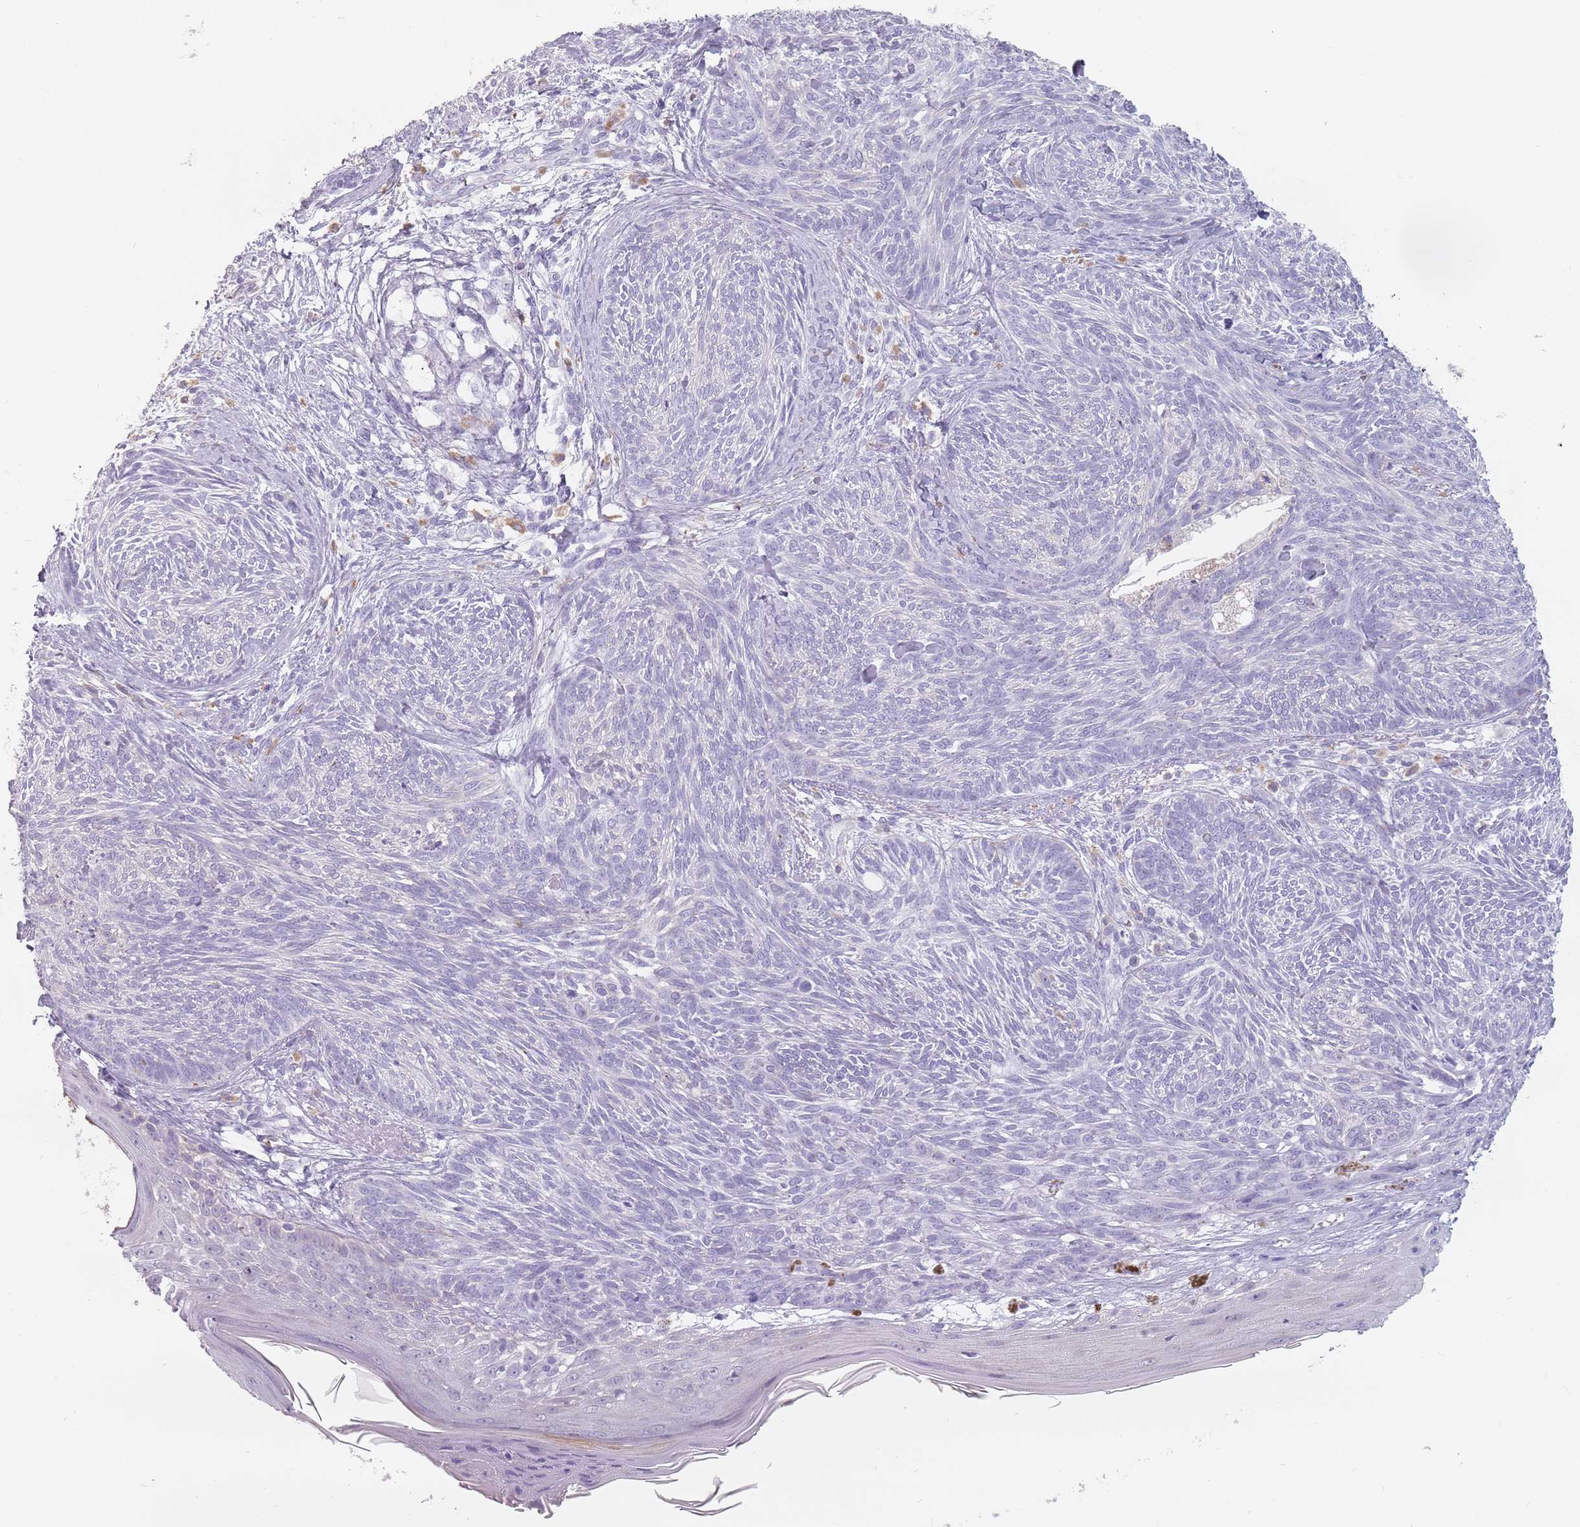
{"staining": {"intensity": "negative", "quantity": "none", "location": "none"}, "tissue": "skin cancer", "cell_type": "Tumor cells", "image_type": "cancer", "snomed": [{"axis": "morphology", "description": "Basal cell carcinoma"}, {"axis": "topography", "description": "Skin"}], "caption": "The immunohistochemistry (IHC) histopathology image has no significant positivity in tumor cells of skin cancer (basal cell carcinoma) tissue.", "gene": "ZNF584", "patient": {"sex": "male", "age": 73}}